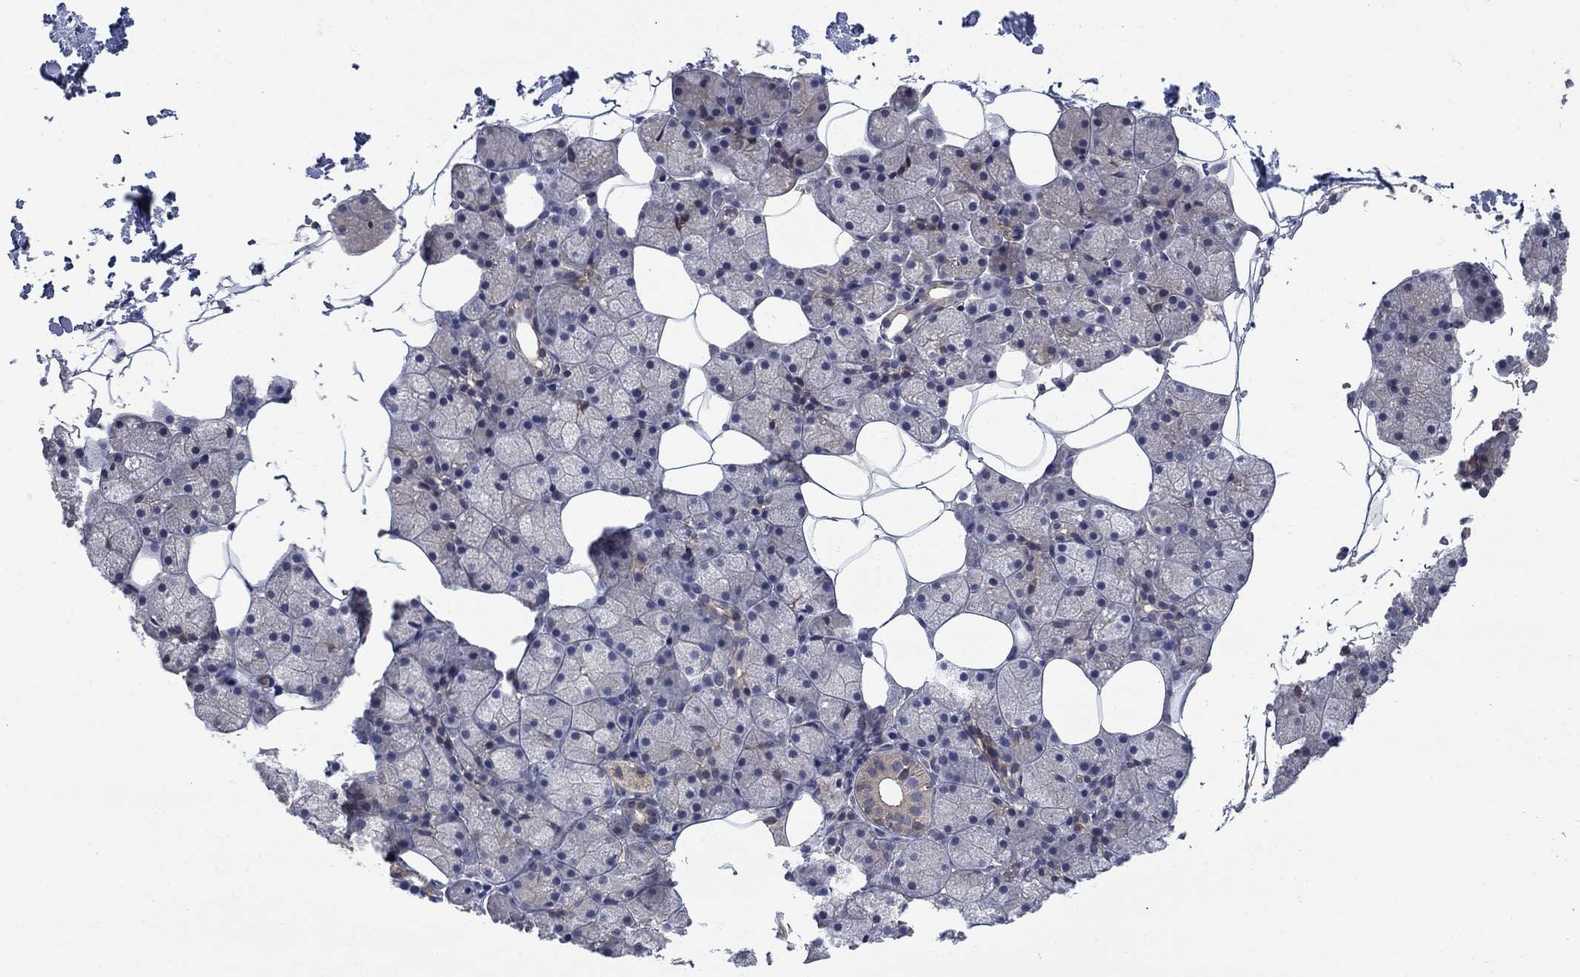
{"staining": {"intensity": "moderate", "quantity": "25%-75%", "location": "cytoplasmic/membranous"}, "tissue": "salivary gland", "cell_type": "Glandular cells", "image_type": "normal", "snomed": [{"axis": "morphology", "description": "Normal tissue, NOS"}, {"axis": "topography", "description": "Salivary gland"}], "caption": "Protein expression analysis of benign human salivary gland reveals moderate cytoplasmic/membranous expression in approximately 25%-75% of glandular cells.", "gene": "PDZD2", "patient": {"sex": "male", "age": 38}}